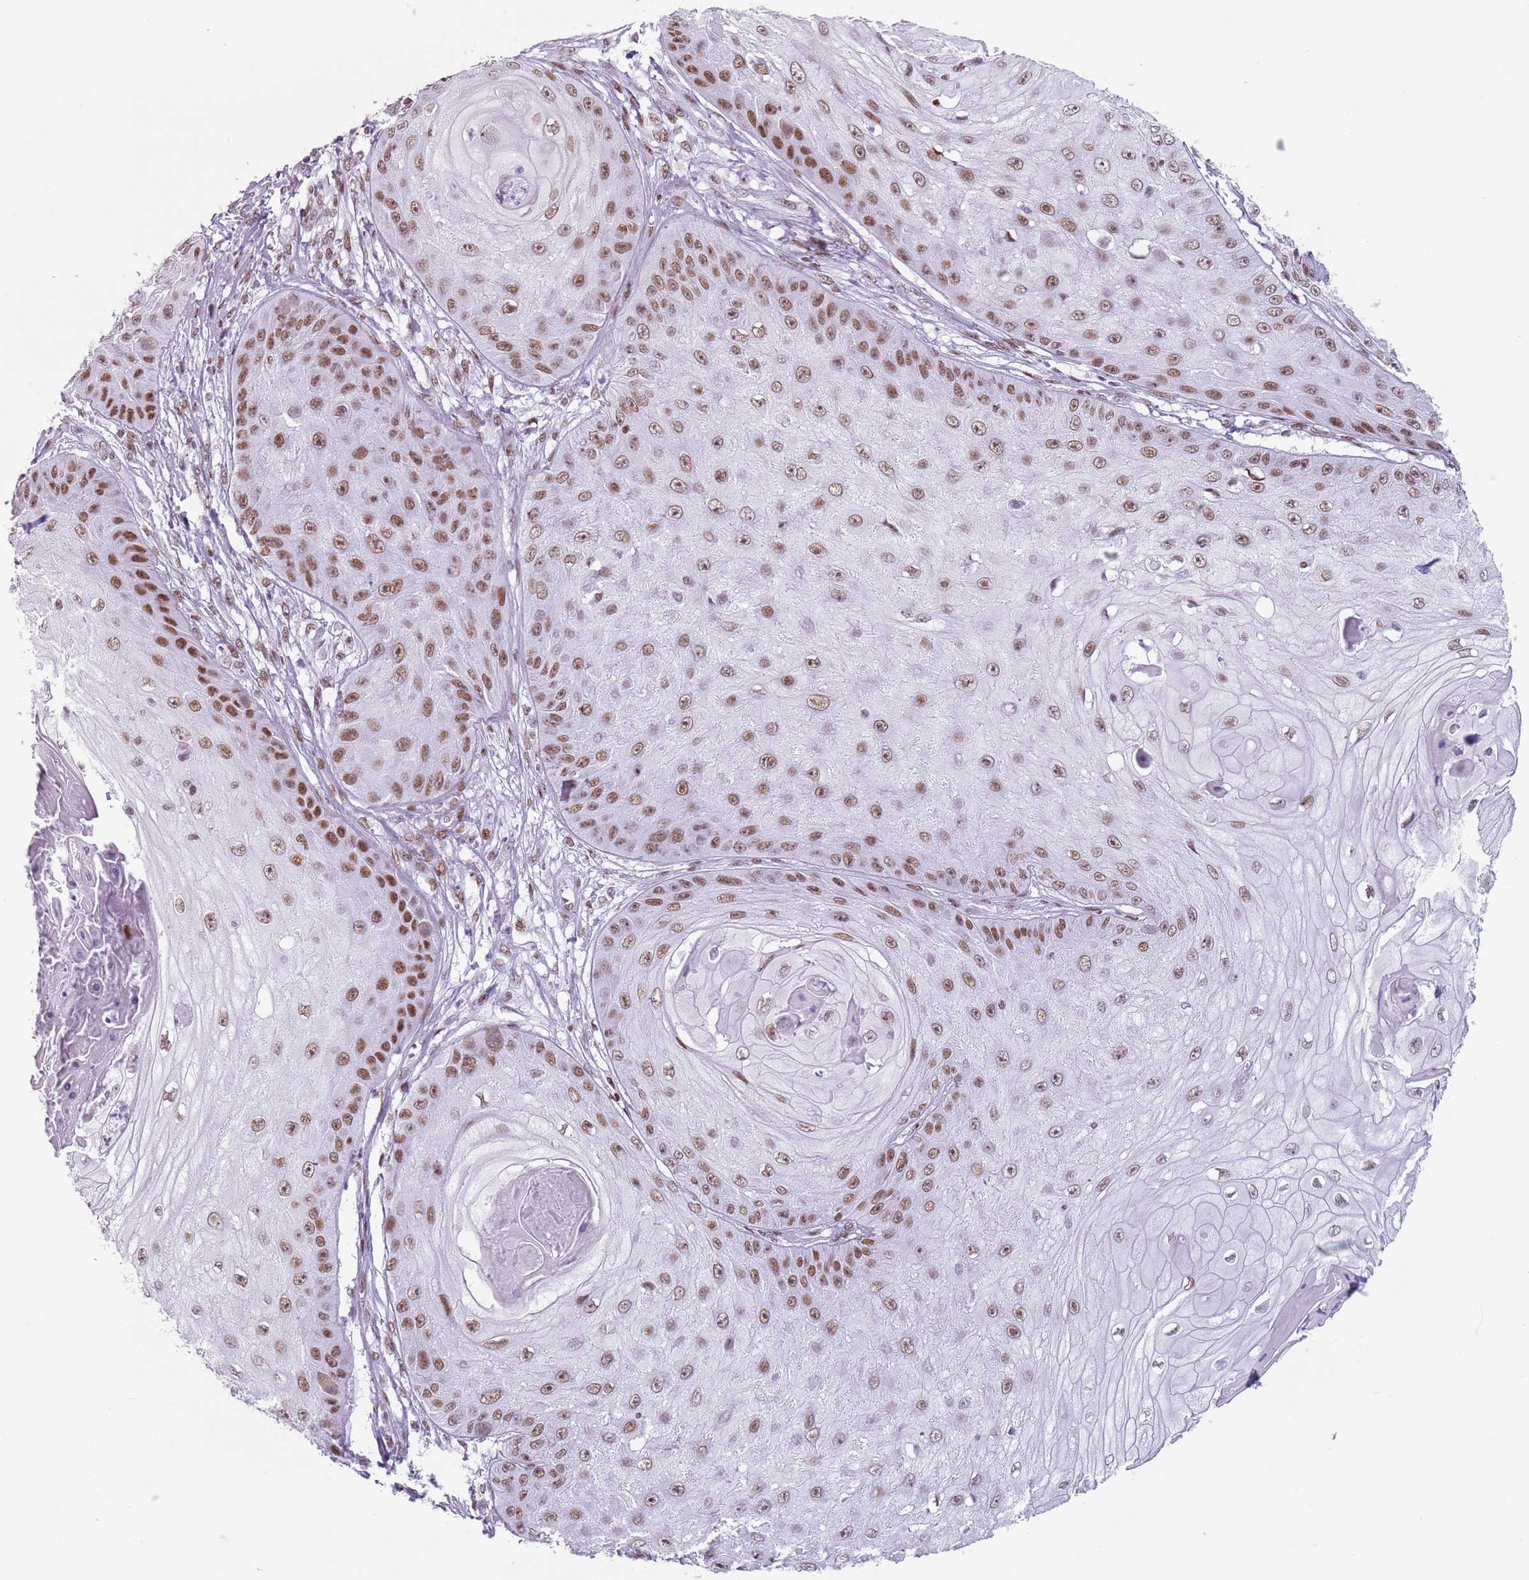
{"staining": {"intensity": "moderate", "quantity": ">75%", "location": "nuclear"}, "tissue": "skin cancer", "cell_type": "Tumor cells", "image_type": "cancer", "snomed": [{"axis": "morphology", "description": "Squamous cell carcinoma, NOS"}, {"axis": "topography", "description": "Skin"}], "caption": "Skin cancer (squamous cell carcinoma) tissue reveals moderate nuclear staining in about >75% of tumor cells, visualized by immunohistochemistry.", "gene": "FAM104B", "patient": {"sex": "male", "age": 70}}